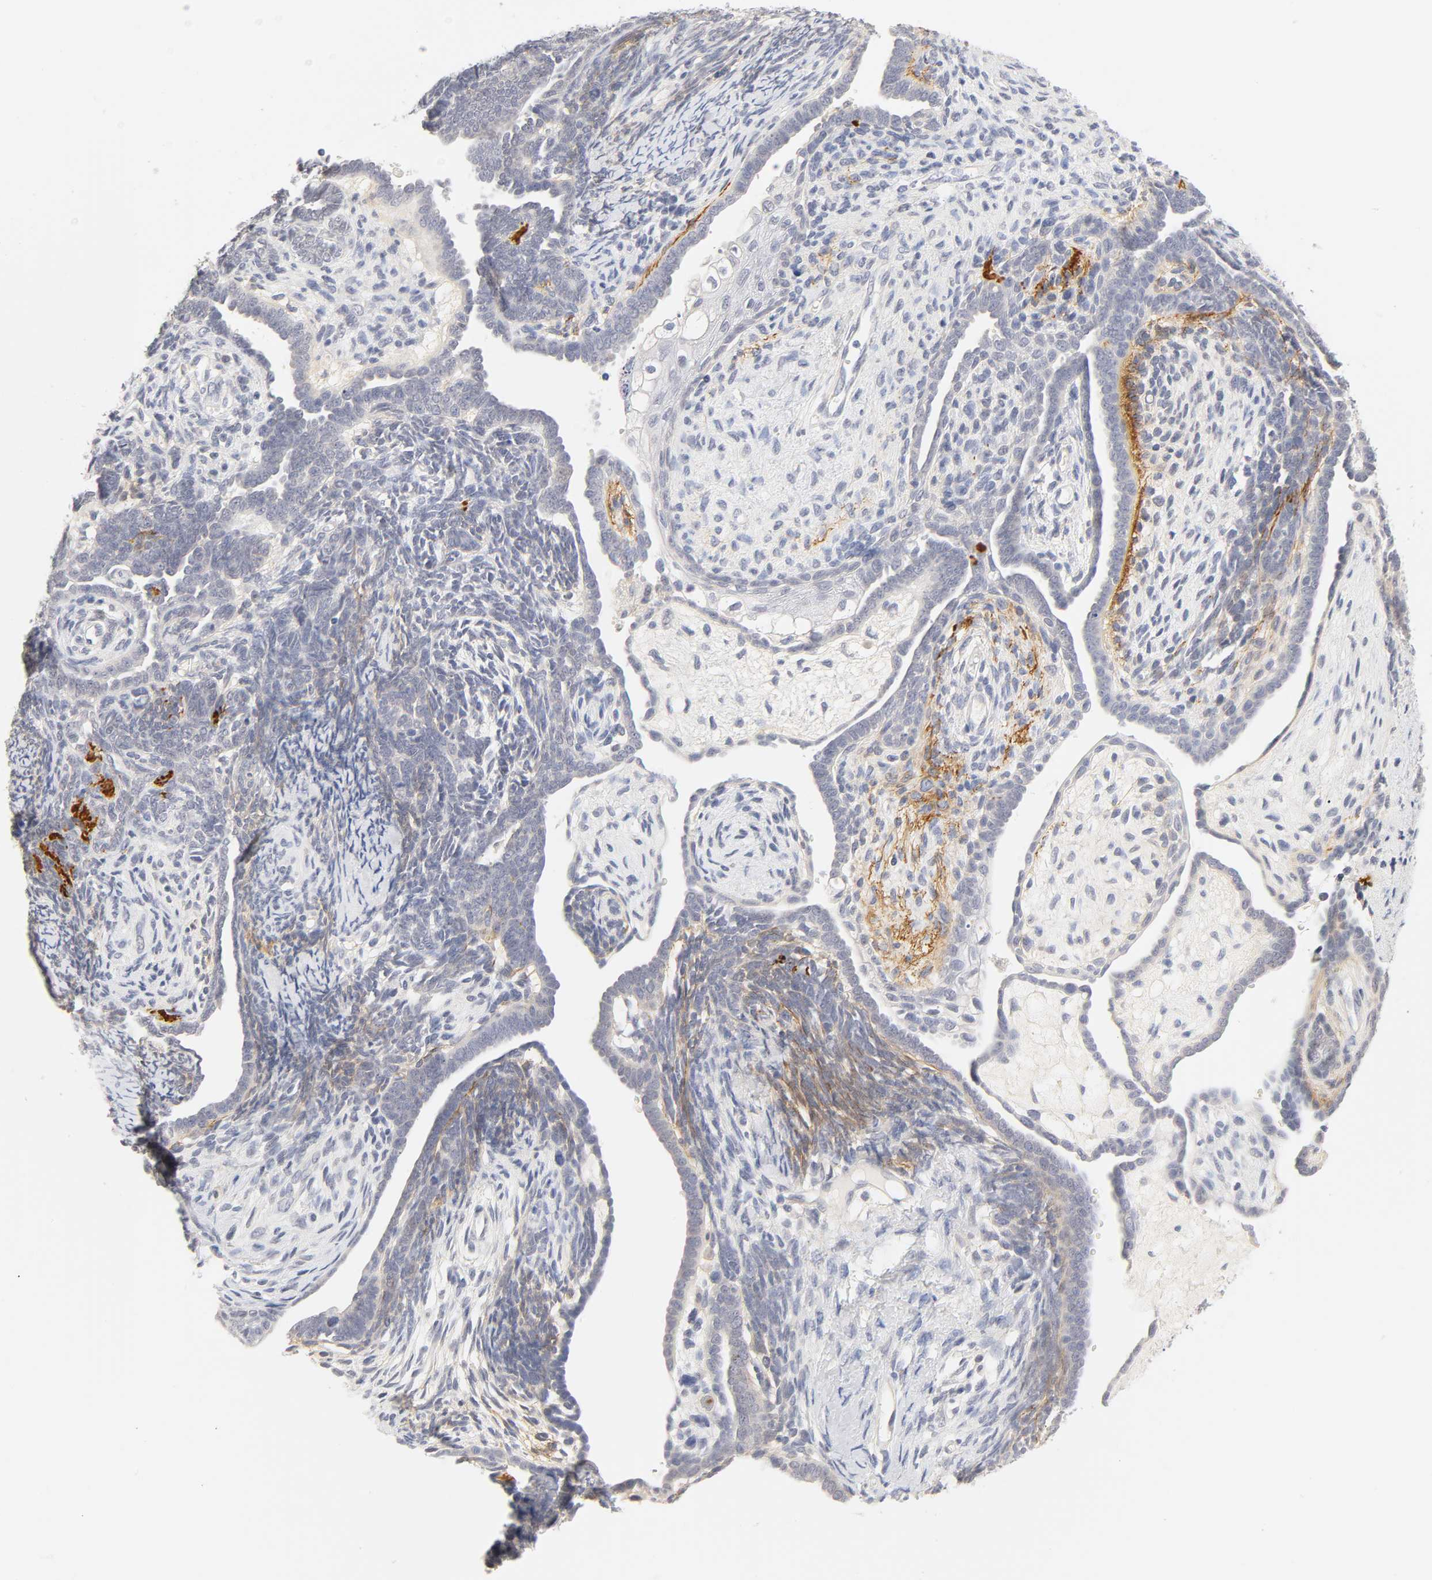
{"staining": {"intensity": "moderate", "quantity": "<25%", "location": "cytoplasmic/membranous"}, "tissue": "endometrial cancer", "cell_type": "Tumor cells", "image_type": "cancer", "snomed": [{"axis": "morphology", "description": "Neoplasm, malignant, NOS"}, {"axis": "topography", "description": "Endometrium"}], "caption": "Immunohistochemistry histopathology image of malignant neoplasm (endometrial) stained for a protein (brown), which shows low levels of moderate cytoplasmic/membranous positivity in approximately <25% of tumor cells.", "gene": "CYP4B1", "patient": {"sex": "female", "age": 74}}